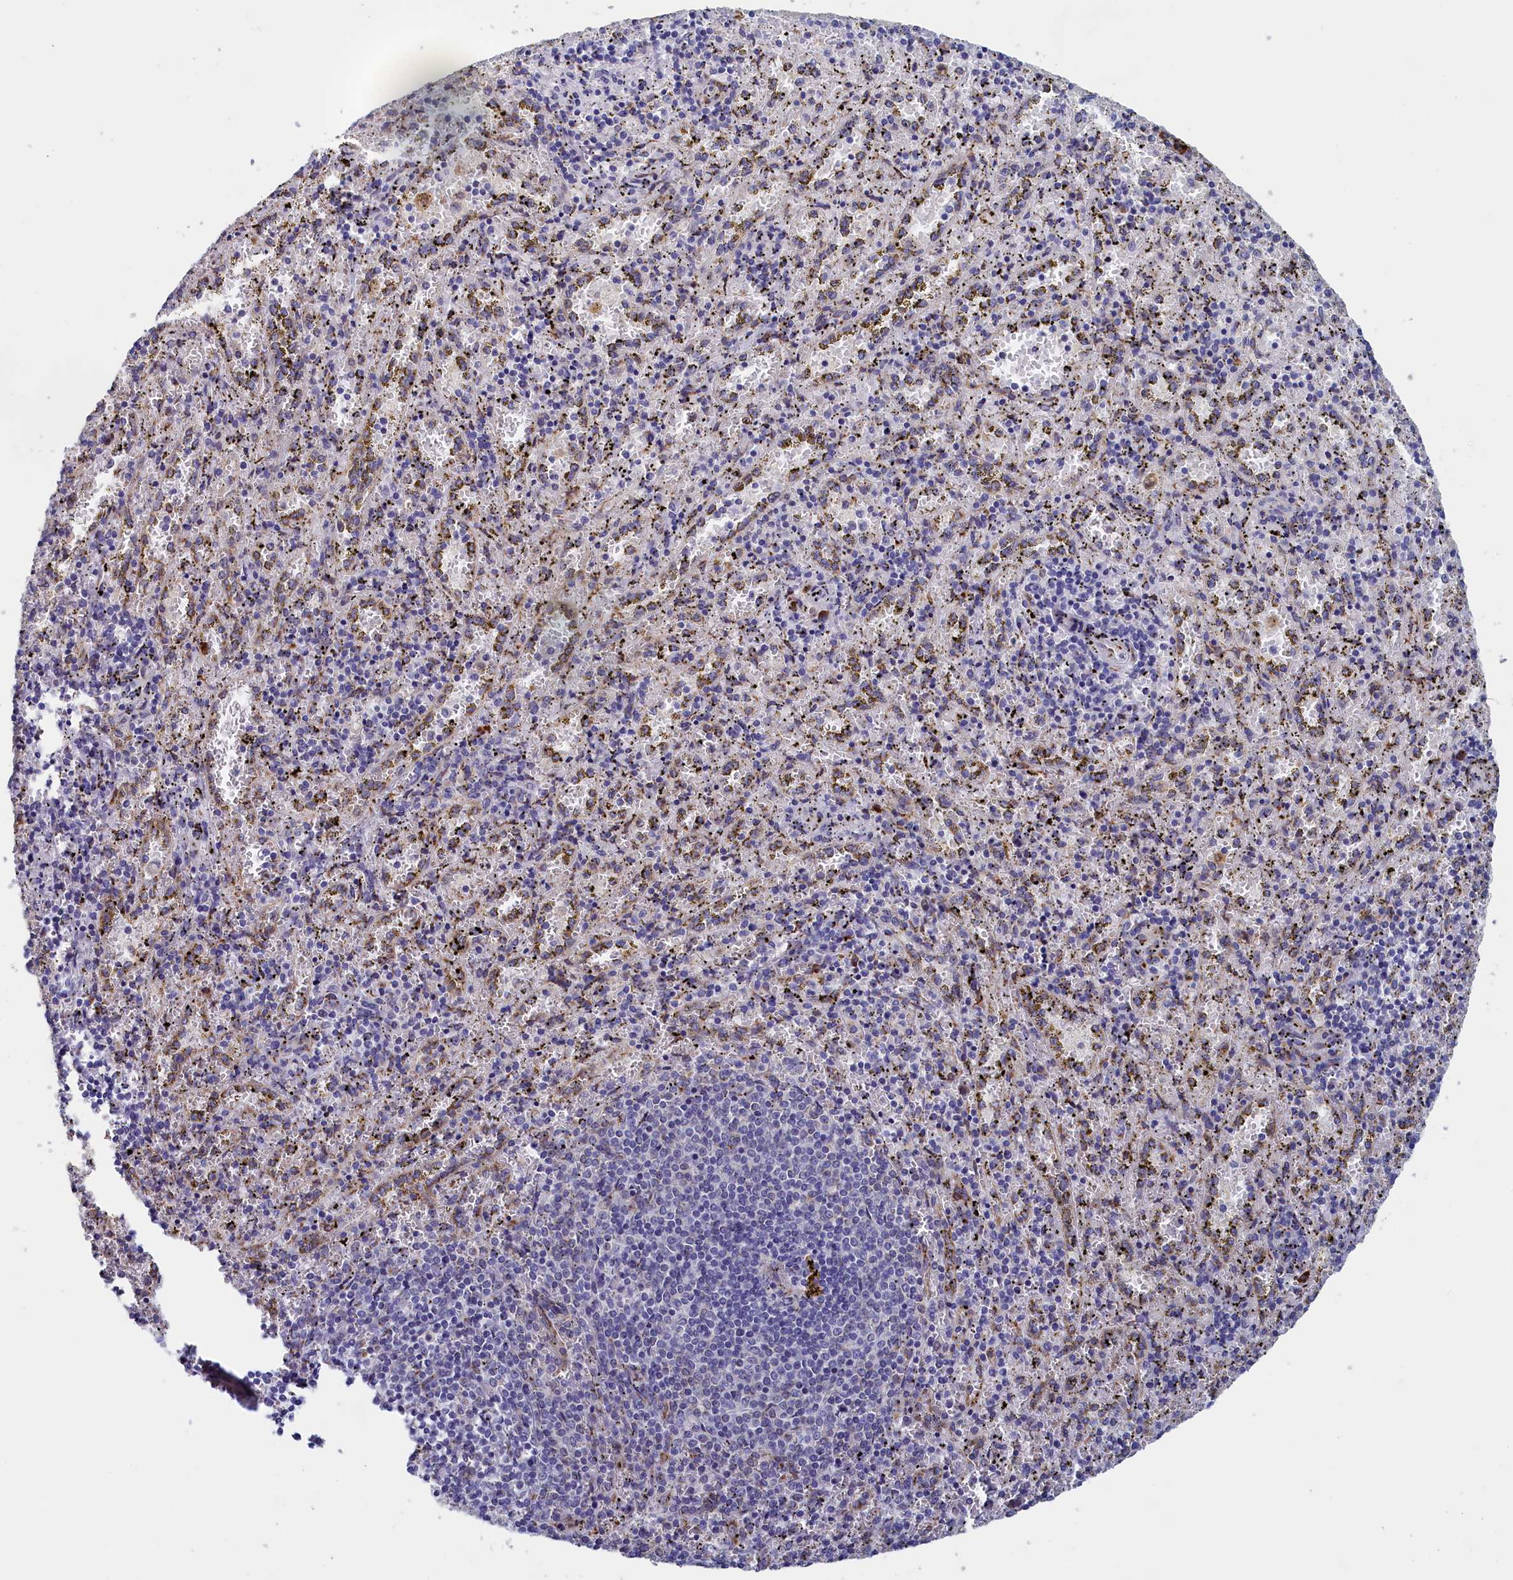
{"staining": {"intensity": "negative", "quantity": "none", "location": "none"}, "tissue": "spleen", "cell_type": "Cells in red pulp", "image_type": "normal", "snomed": [{"axis": "morphology", "description": "Normal tissue, NOS"}, {"axis": "topography", "description": "Spleen"}], "caption": "An immunohistochemistry (IHC) image of normal spleen is shown. There is no staining in cells in red pulp of spleen. (DAB (3,3'-diaminobenzidine) immunohistochemistry visualized using brightfield microscopy, high magnification).", "gene": "CCDC68", "patient": {"sex": "male", "age": 11}}